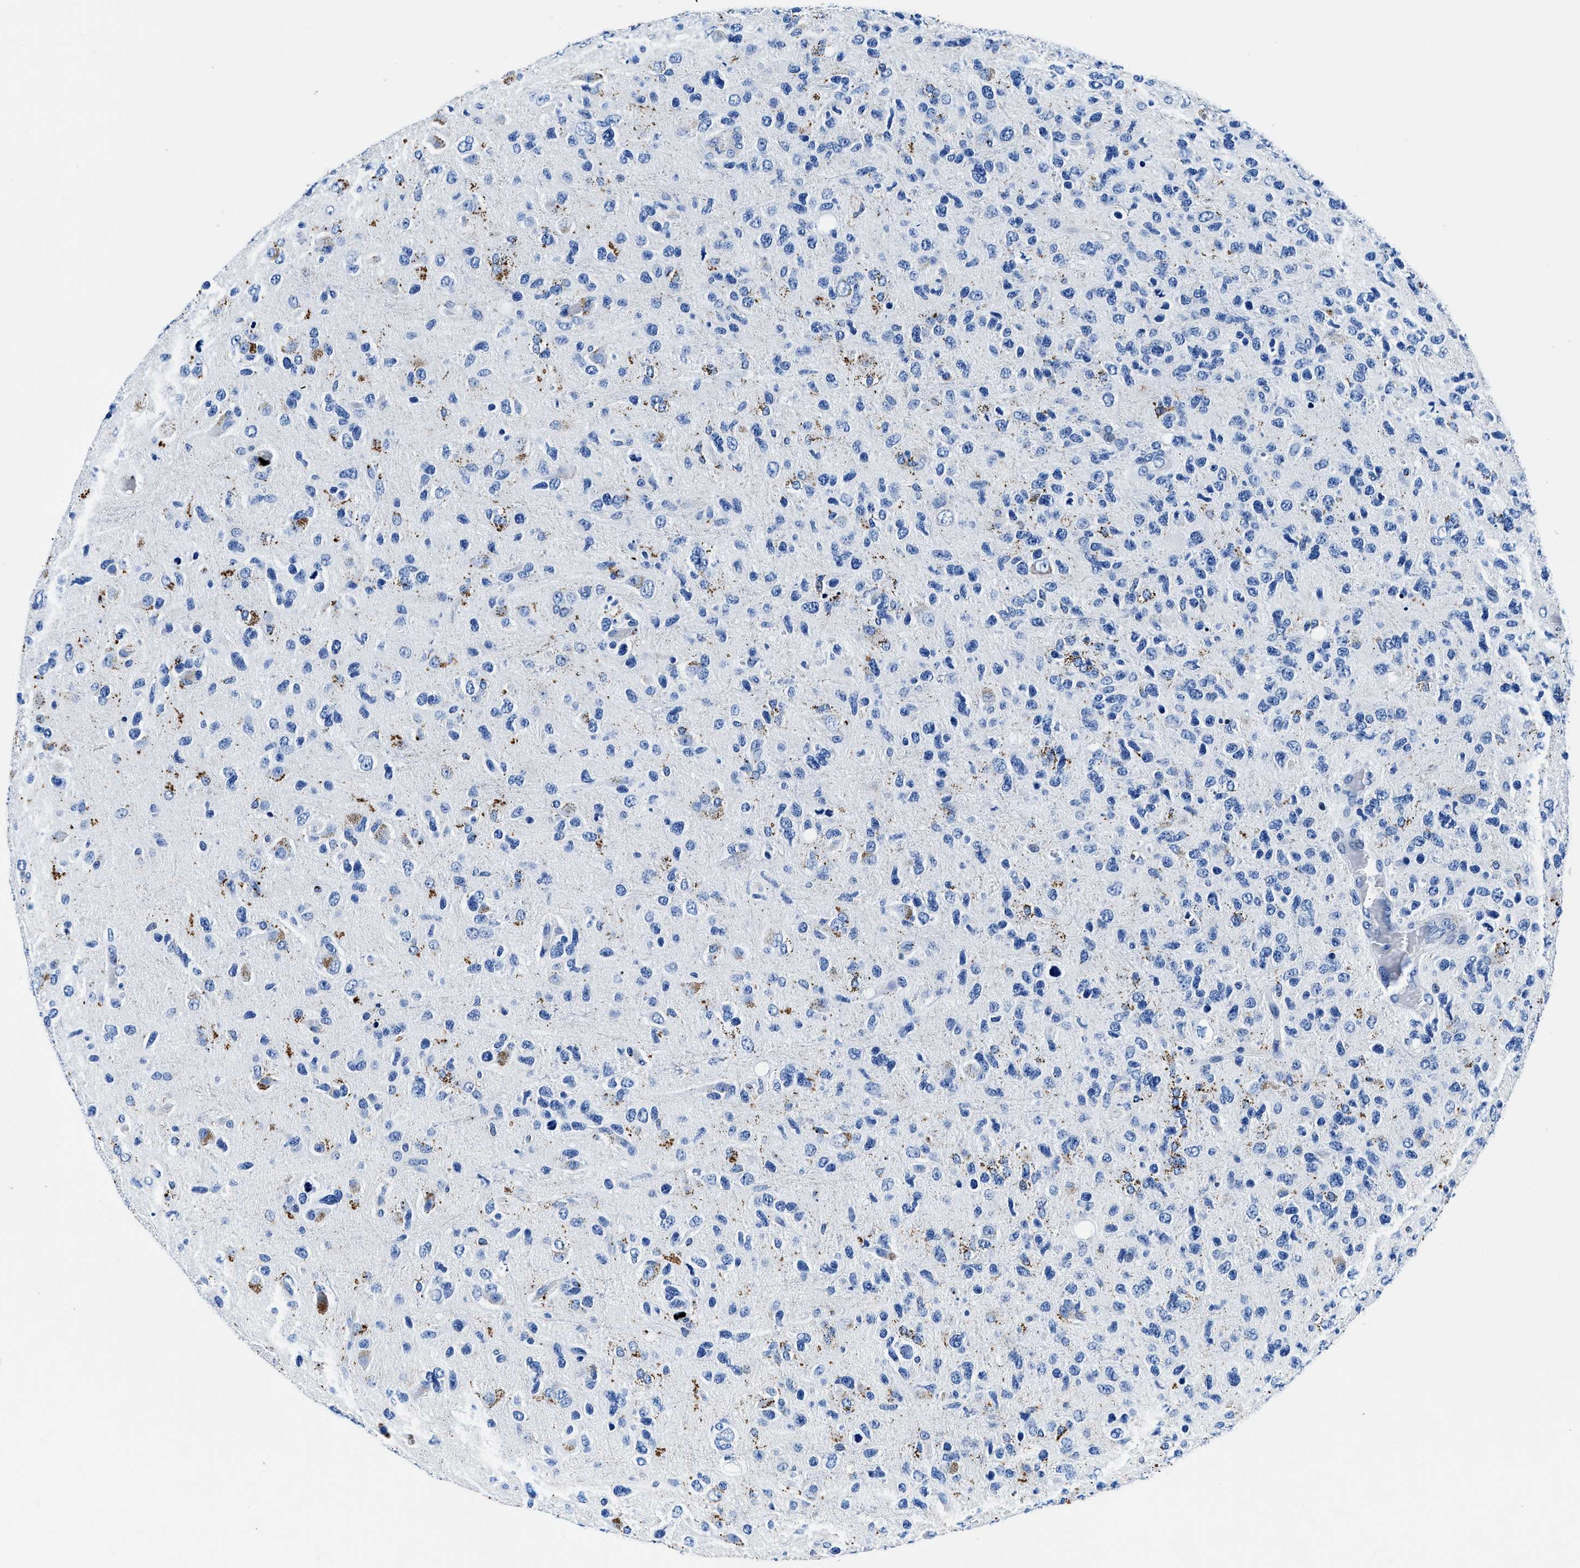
{"staining": {"intensity": "moderate", "quantity": "<25%", "location": "cytoplasmic/membranous"}, "tissue": "glioma", "cell_type": "Tumor cells", "image_type": "cancer", "snomed": [{"axis": "morphology", "description": "Glioma, malignant, High grade"}, {"axis": "topography", "description": "Brain"}], "caption": "Protein expression analysis of malignant glioma (high-grade) demonstrates moderate cytoplasmic/membranous expression in approximately <25% of tumor cells.", "gene": "OR14K1", "patient": {"sex": "female", "age": 58}}